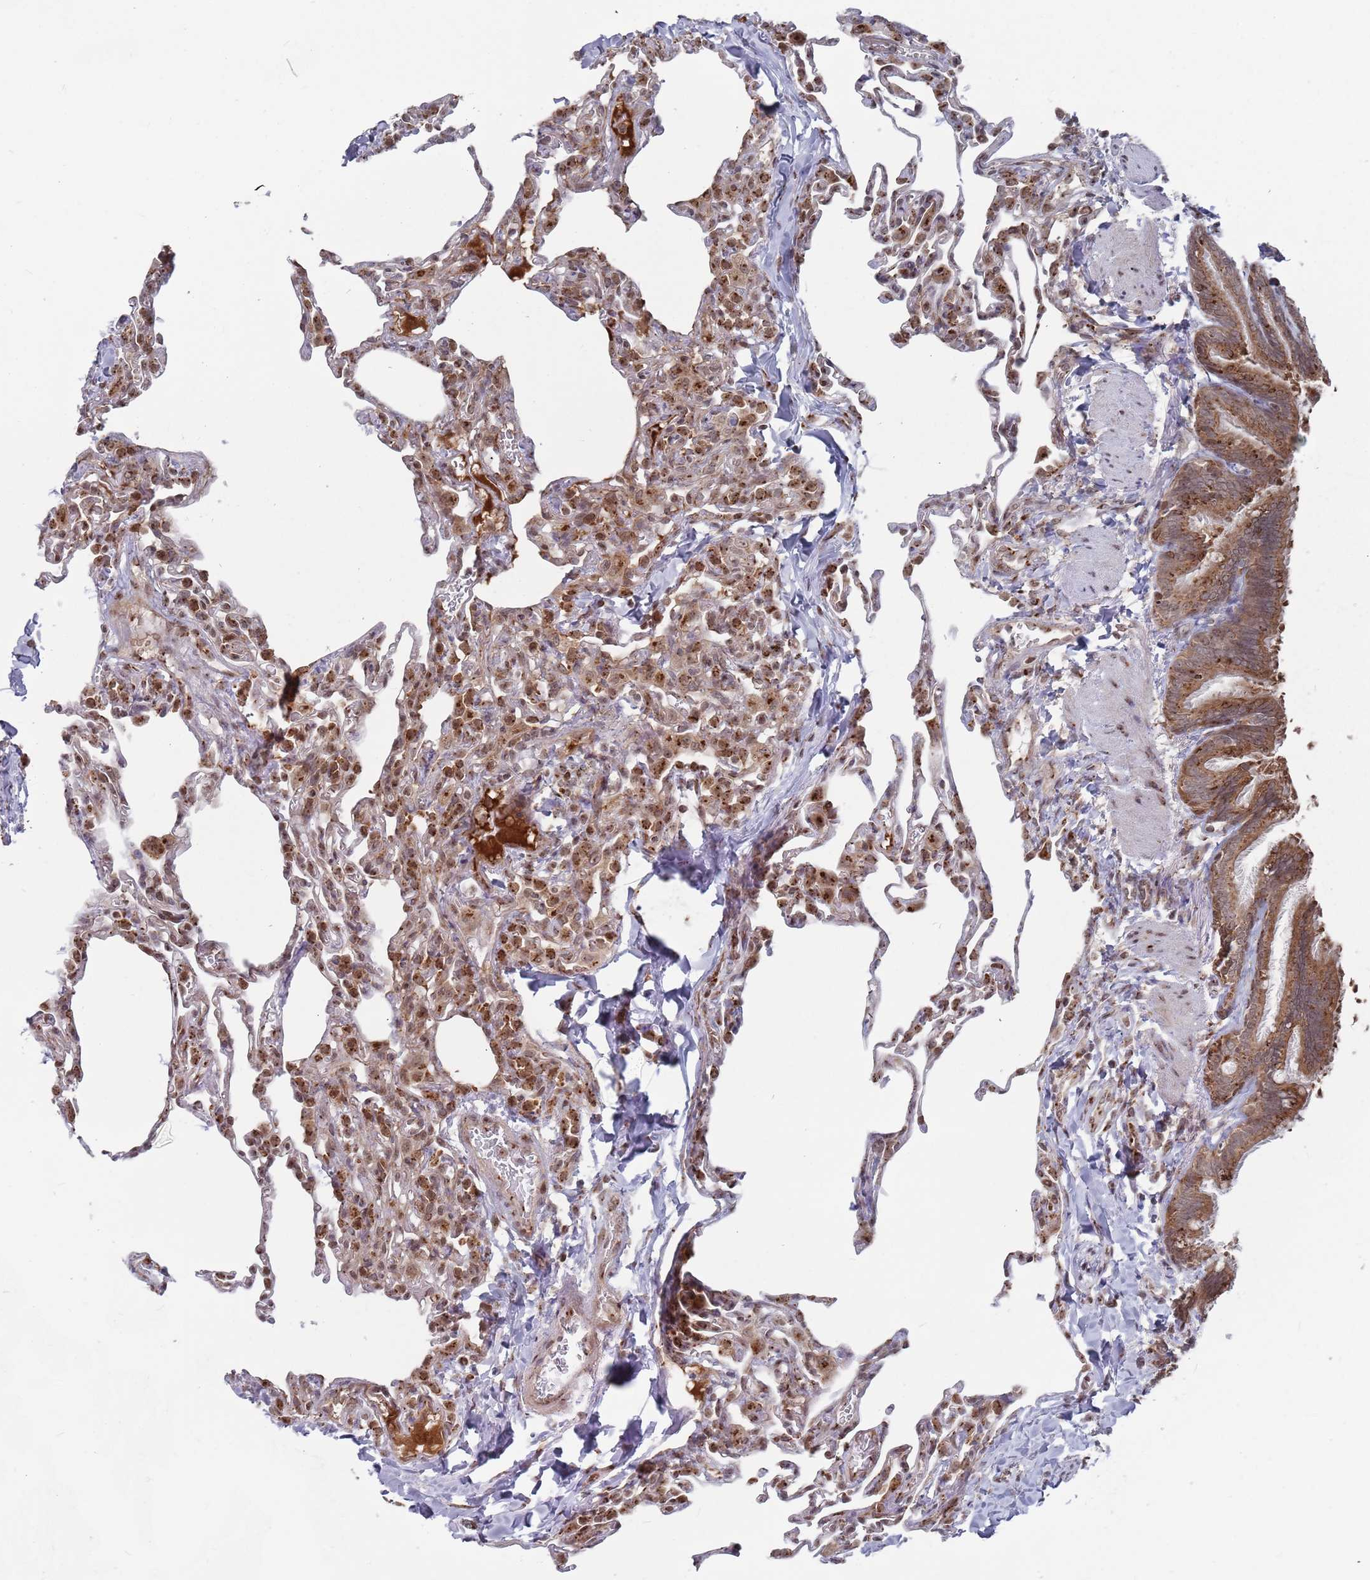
{"staining": {"intensity": "weak", "quantity": ">75%", "location": "cytoplasmic/membranous"}, "tissue": "lung", "cell_type": "Alveolar cells", "image_type": "normal", "snomed": [{"axis": "morphology", "description": "Normal tissue, NOS"}, {"axis": "topography", "description": "Lung"}], "caption": "DAB (3,3'-diaminobenzidine) immunohistochemical staining of unremarkable lung displays weak cytoplasmic/membranous protein positivity in about >75% of alveolar cells. (Brightfield microscopy of DAB IHC at high magnification).", "gene": "FMO4", "patient": {"sex": "male", "age": 20}}